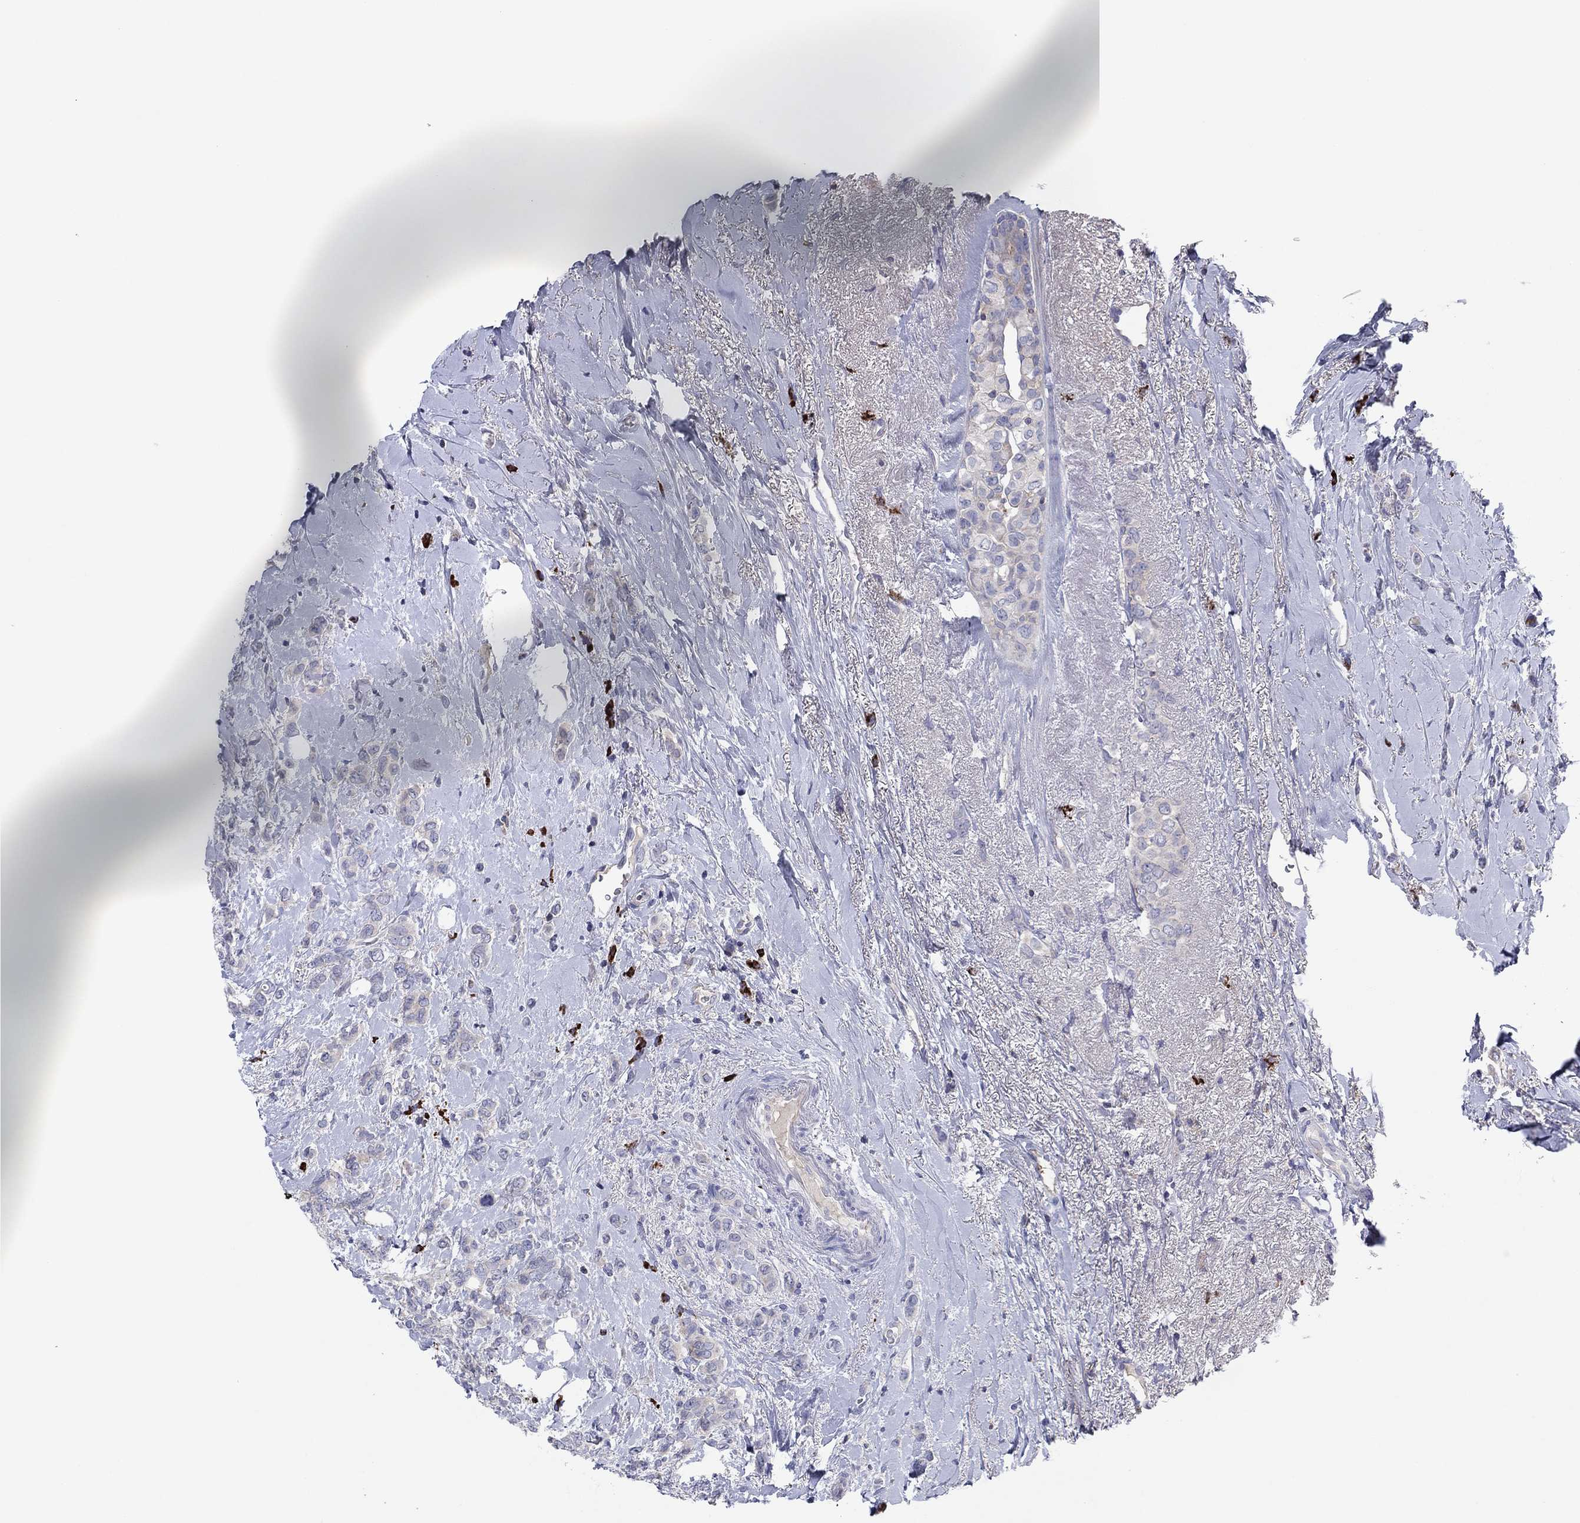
{"staining": {"intensity": "negative", "quantity": "none", "location": "none"}, "tissue": "breast cancer", "cell_type": "Tumor cells", "image_type": "cancer", "snomed": [{"axis": "morphology", "description": "Lobular carcinoma"}, {"axis": "topography", "description": "Breast"}], "caption": "The photomicrograph shows no significant staining in tumor cells of breast cancer.", "gene": "PVR", "patient": {"sex": "female", "age": 66}}